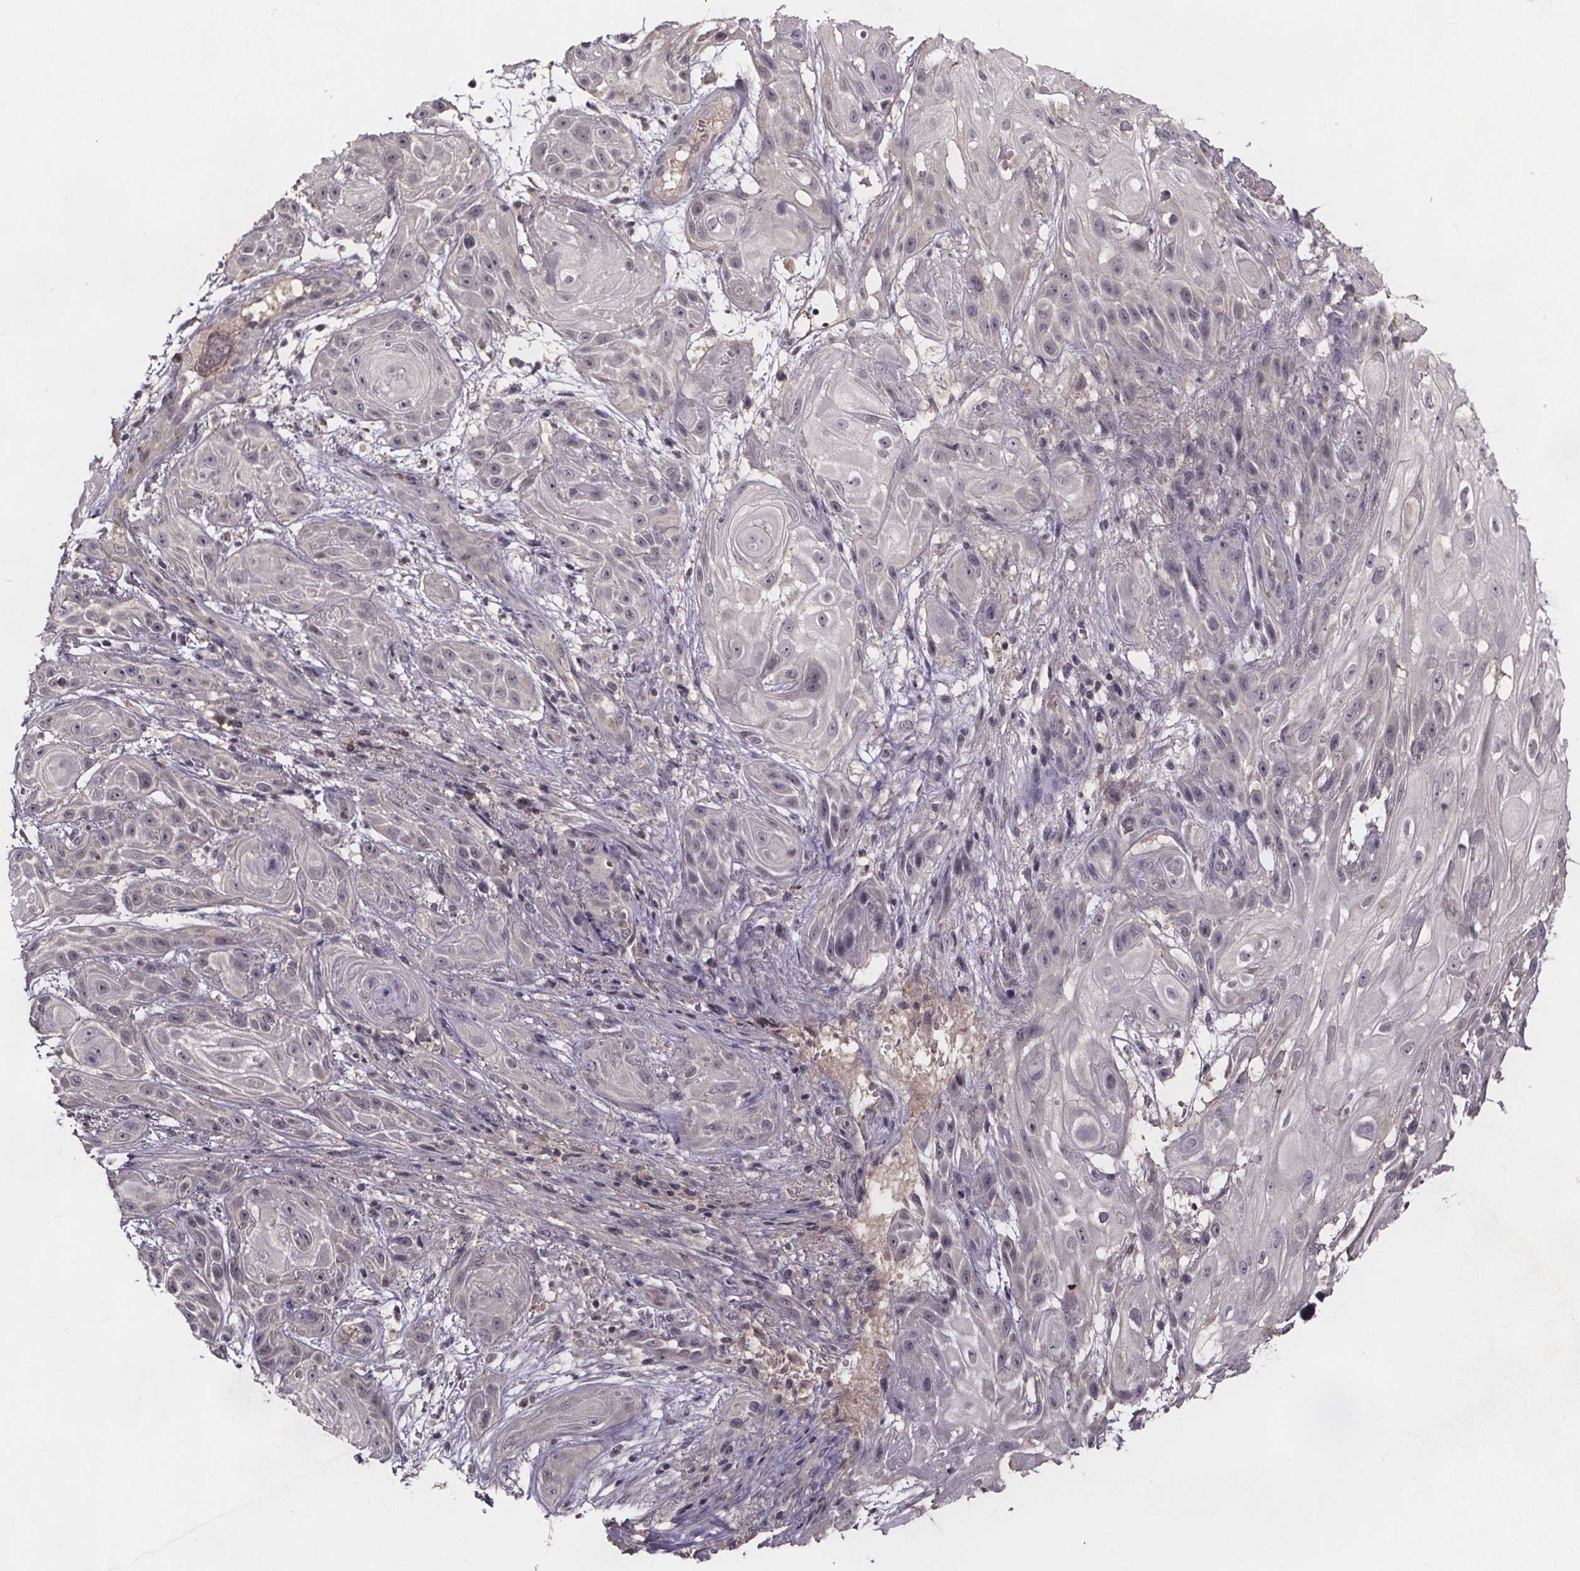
{"staining": {"intensity": "negative", "quantity": "none", "location": "none"}, "tissue": "skin cancer", "cell_type": "Tumor cells", "image_type": "cancer", "snomed": [{"axis": "morphology", "description": "Squamous cell carcinoma, NOS"}, {"axis": "topography", "description": "Skin"}], "caption": "This is a histopathology image of immunohistochemistry staining of squamous cell carcinoma (skin), which shows no positivity in tumor cells. Nuclei are stained in blue.", "gene": "SMIM1", "patient": {"sex": "male", "age": 62}}